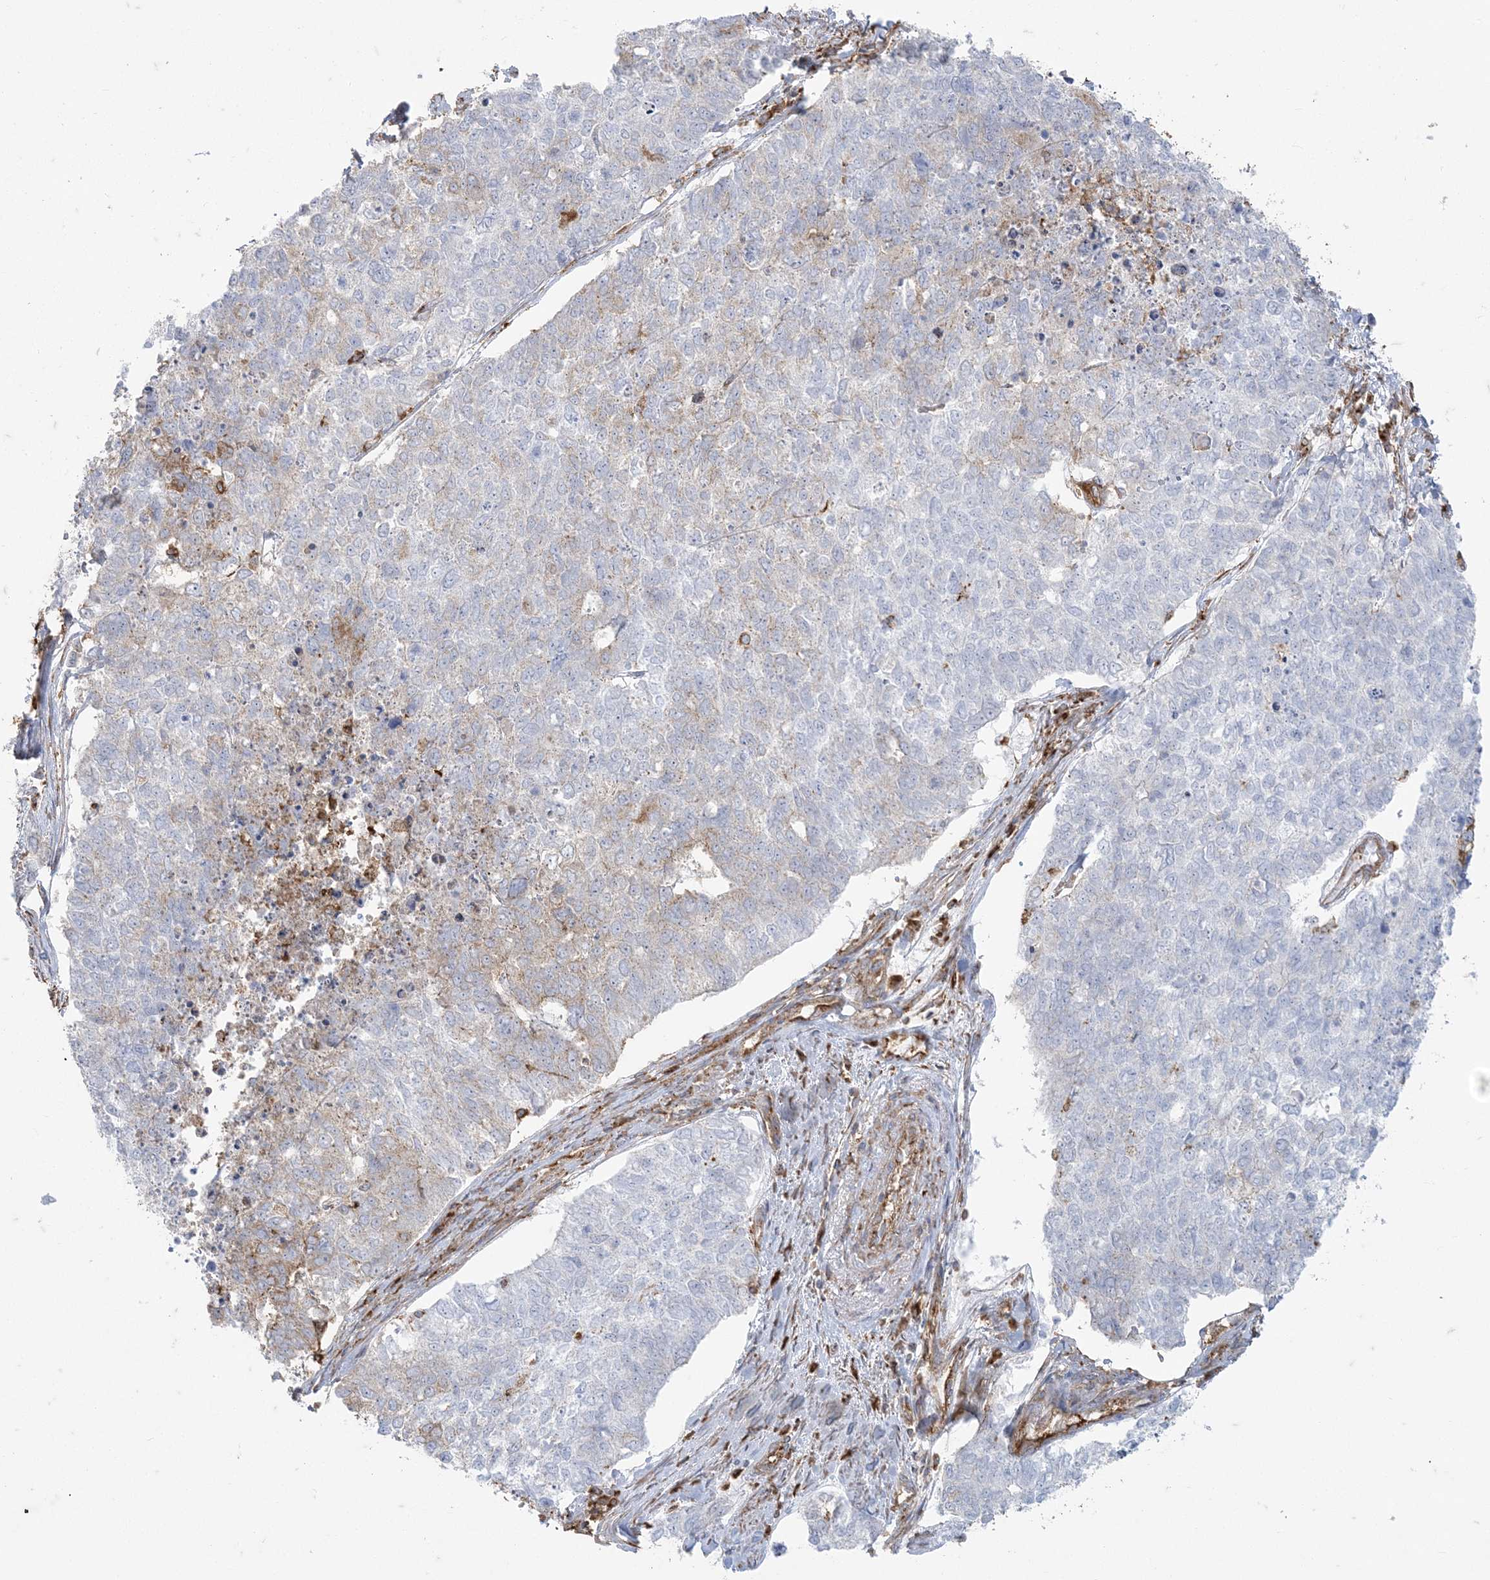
{"staining": {"intensity": "weak", "quantity": "<25%", "location": "cytoplasmic/membranous"}, "tissue": "cervical cancer", "cell_type": "Tumor cells", "image_type": "cancer", "snomed": [{"axis": "morphology", "description": "Squamous cell carcinoma, NOS"}, {"axis": "topography", "description": "Cervix"}], "caption": "High magnification brightfield microscopy of cervical cancer stained with DAB (brown) and counterstained with hematoxylin (blue): tumor cells show no significant expression.", "gene": "DERL3", "patient": {"sex": "female", "age": 63}}